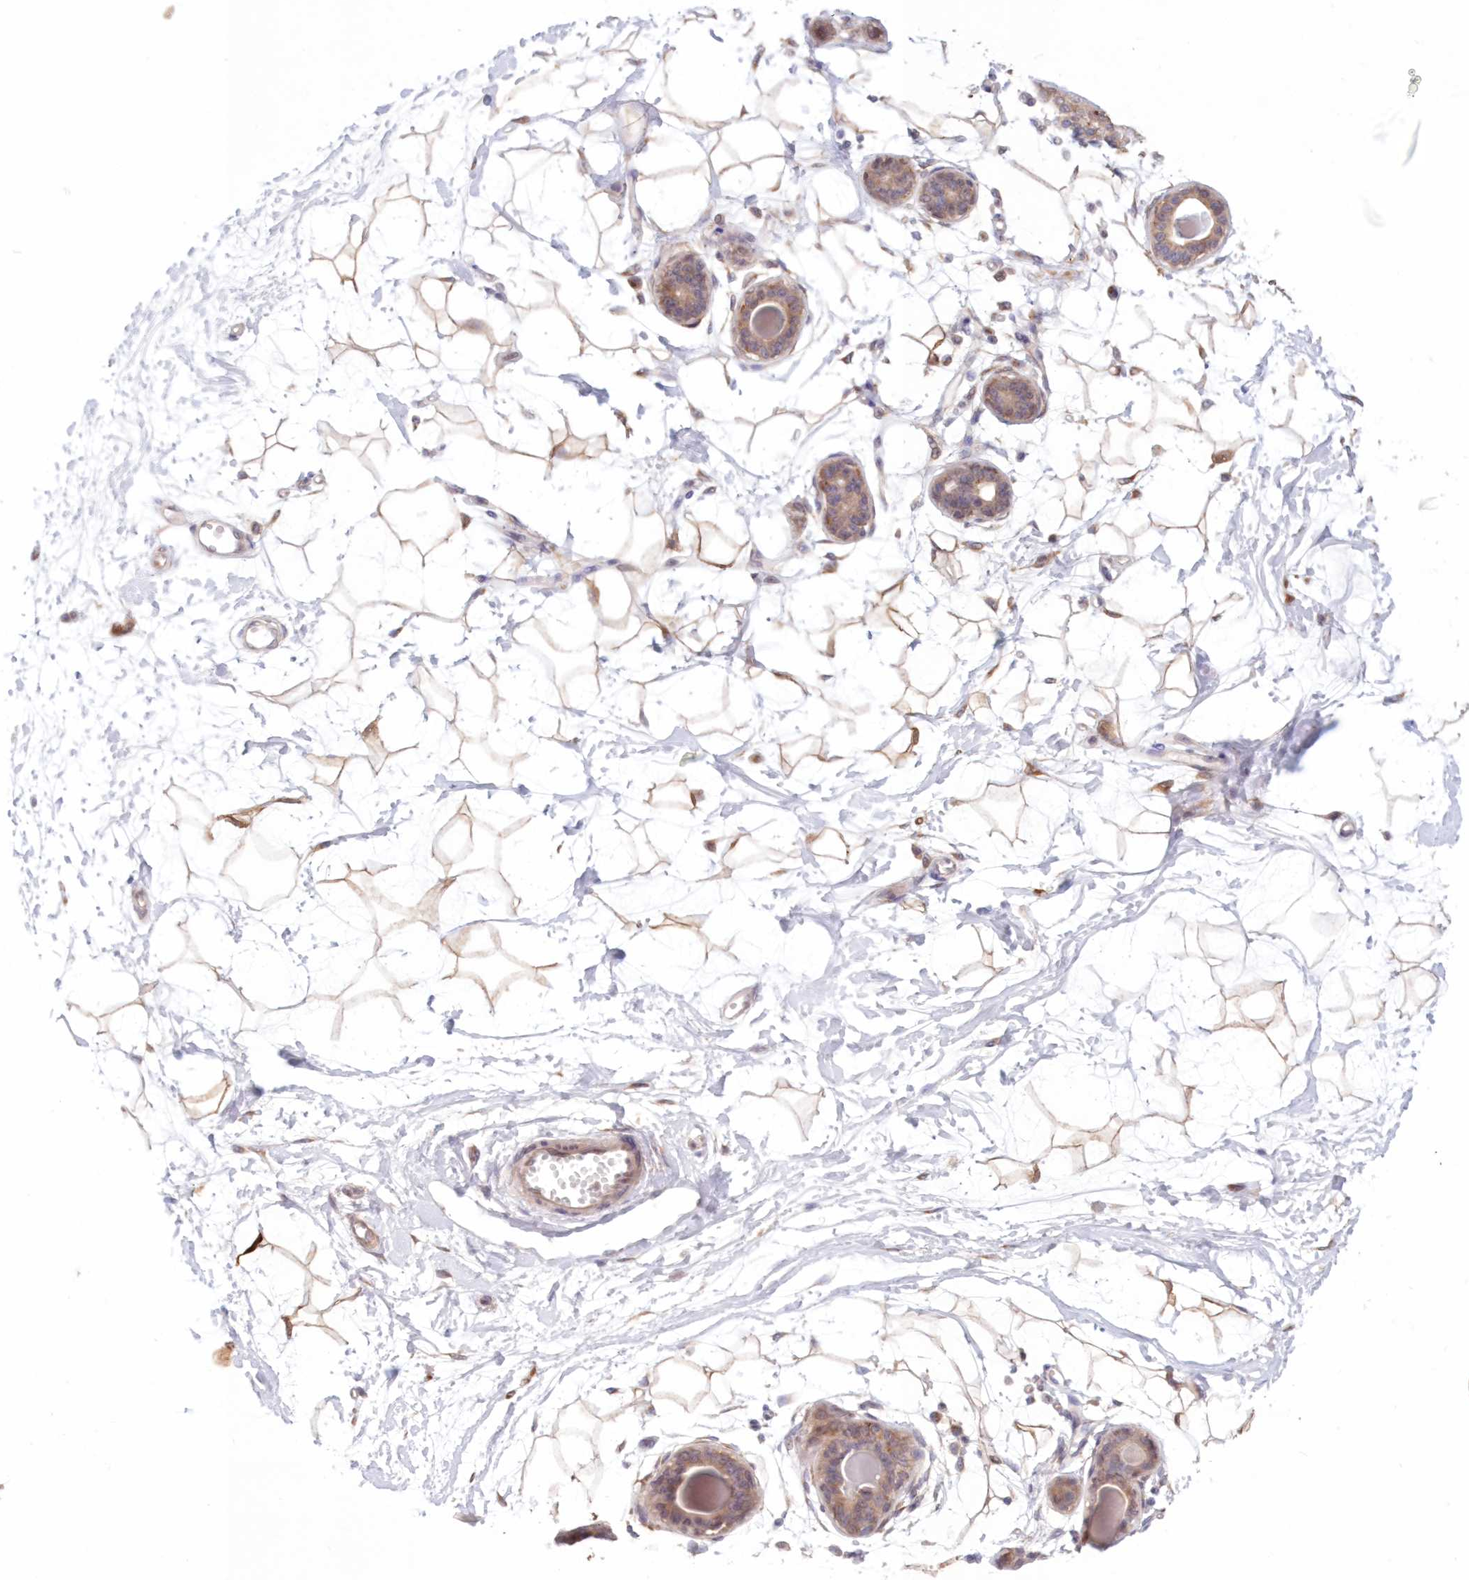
{"staining": {"intensity": "weak", "quantity": "25%-75%", "location": "cytoplasmic/membranous"}, "tissue": "breast", "cell_type": "Adipocytes", "image_type": "normal", "snomed": [{"axis": "morphology", "description": "Normal tissue, NOS"}, {"axis": "topography", "description": "Breast"}], "caption": "Immunohistochemical staining of unremarkable human breast exhibits low levels of weak cytoplasmic/membranous staining in about 25%-75% of adipocytes. Nuclei are stained in blue.", "gene": "PCYOX1L", "patient": {"sex": "female", "age": 45}}